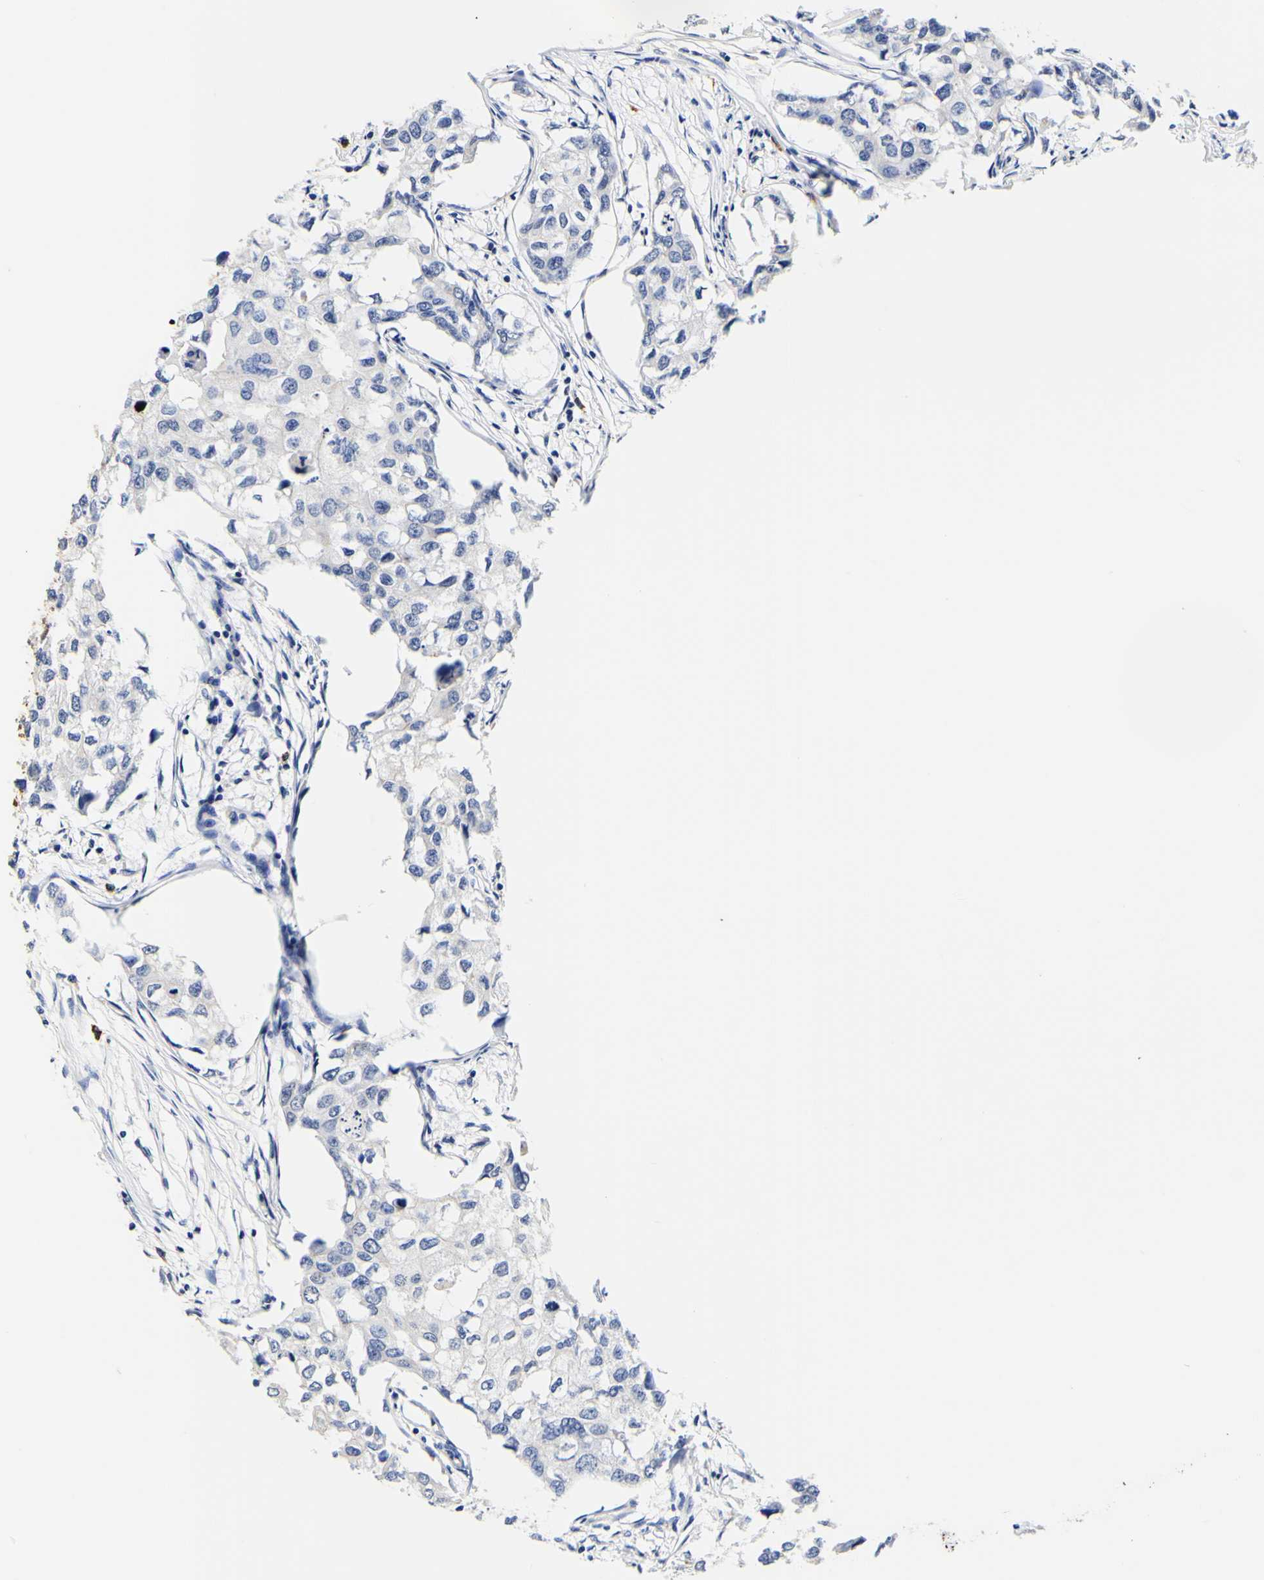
{"staining": {"intensity": "negative", "quantity": "none", "location": "none"}, "tissue": "breast cancer", "cell_type": "Tumor cells", "image_type": "cancer", "snomed": [{"axis": "morphology", "description": "Duct carcinoma"}, {"axis": "topography", "description": "Breast"}], "caption": "Immunohistochemistry of human invasive ductal carcinoma (breast) exhibits no expression in tumor cells. The staining is performed using DAB (3,3'-diaminobenzidine) brown chromogen with nuclei counter-stained in using hematoxylin.", "gene": "CAMK4", "patient": {"sex": "female", "age": 27}}